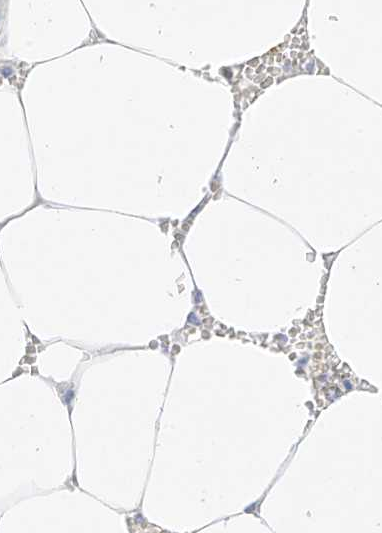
{"staining": {"intensity": "negative", "quantity": "none", "location": "none"}, "tissue": "bone marrow", "cell_type": "Hematopoietic cells", "image_type": "normal", "snomed": [{"axis": "morphology", "description": "Normal tissue, NOS"}, {"axis": "topography", "description": "Bone marrow"}], "caption": "Immunohistochemistry image of benign bone marrow: bone marrow stained with DAB reveals no significant protein positivity in hematopoietic cells. (DAB (3,3'-diaminobenzidine) immunohistochemistry, high magnification).", "gene": "ST3GAL5", "patient": {"sex": "male", "age": 70}}